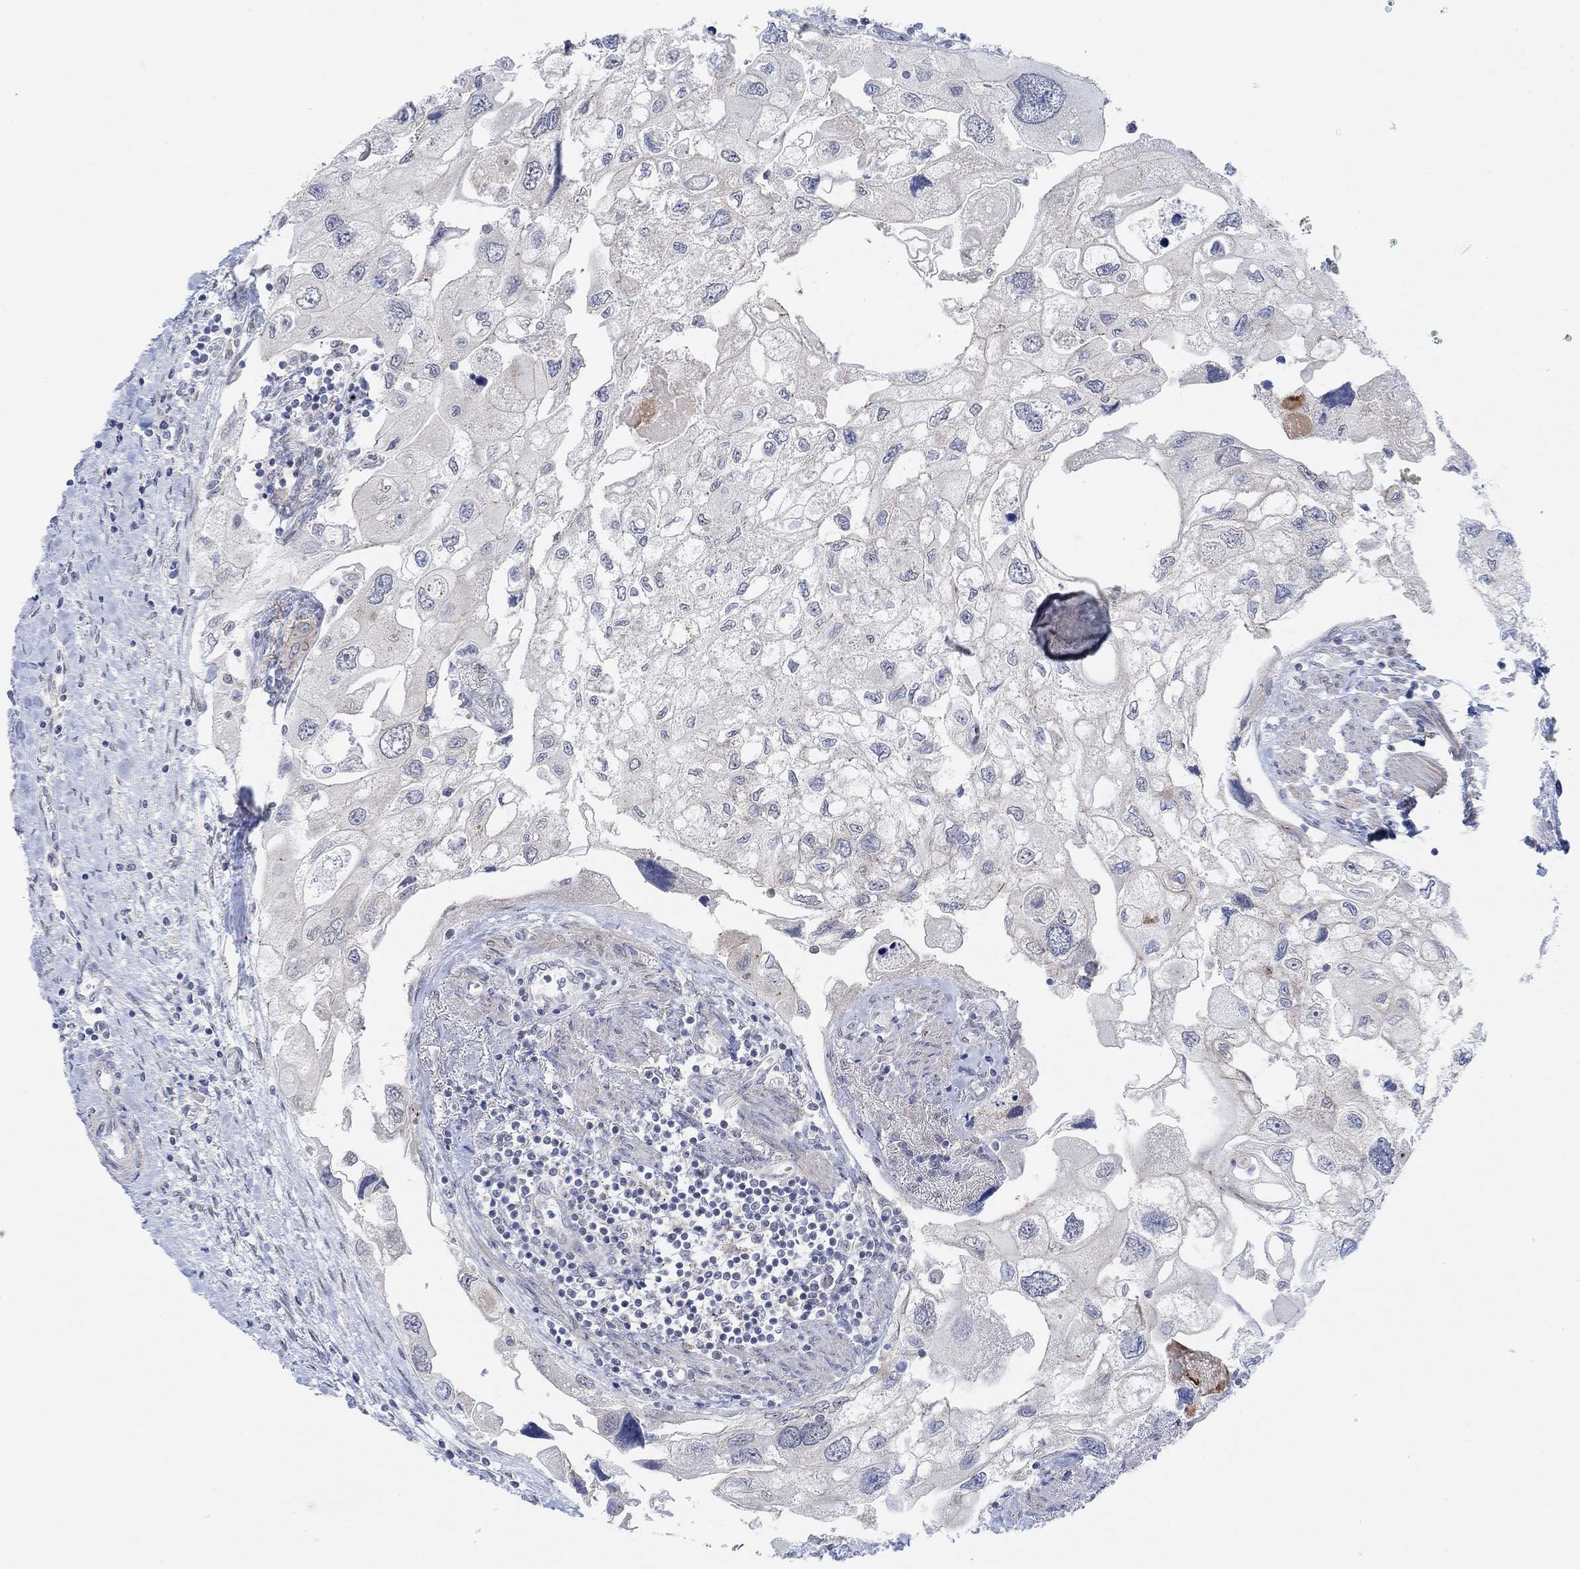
{"staining": {"intensity": "negative", "quantity": "none", "location": "none"}, "tissue": "urothelial cancer", "cell_type": "Tumor cells", "image_type": "cancer", "snomed": [{"axis": "morphology", "description": "Urothelial carcinoma, High grade"}, {"axis": "topography", "description": "Urinary bladder"}], "caption": "Immunohistochemistry of human urothelial cancer reveals no positivity in tumor cells.", "gene": "RIMS1", "patient": {"sex": "male", "age": 59}}